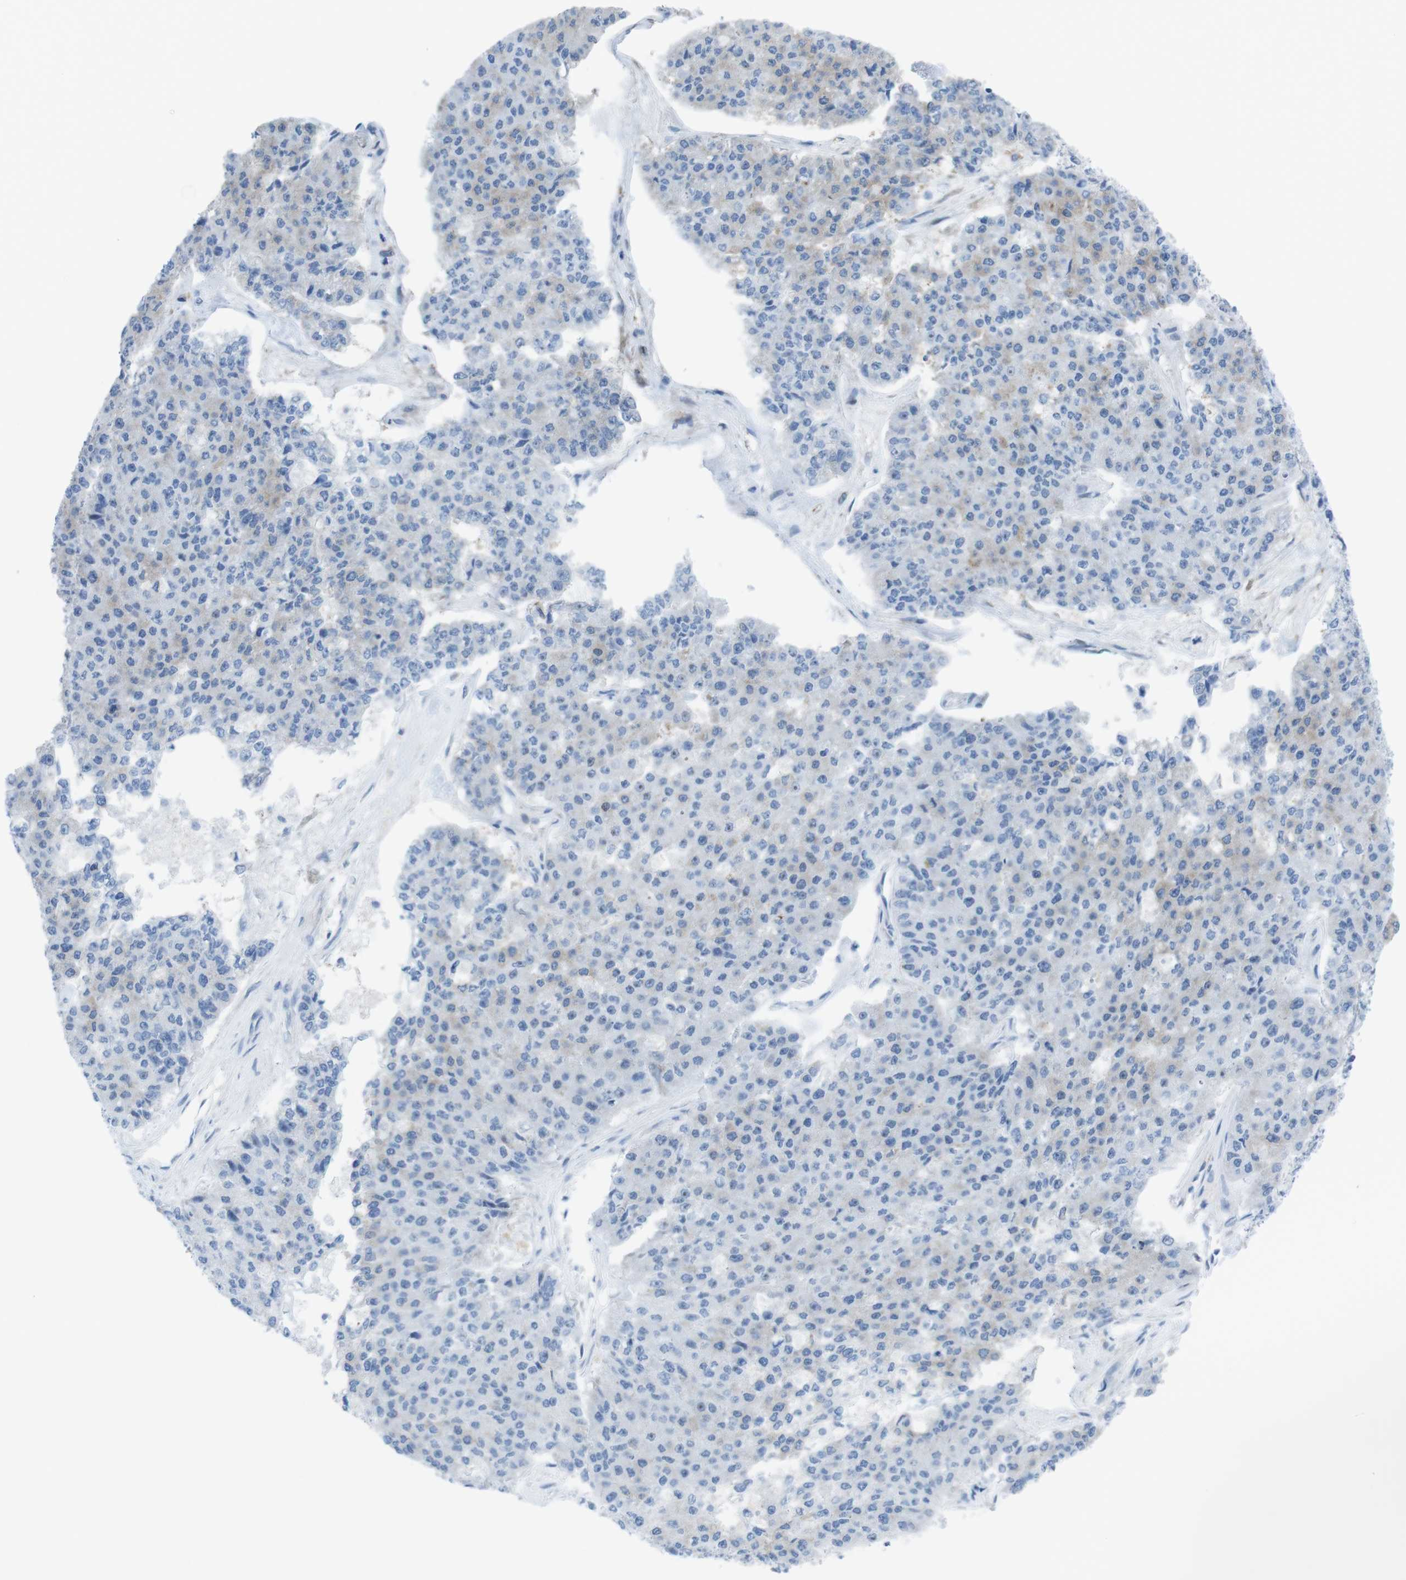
{"staining": {"intensity": "weak", "quantity": "<25%", "location": "cytoplasmic/membranous"}, "tissue": "pancreatic cancer", "cell_type": "Tumor cells", "image_type": "cancer", "snomed": [{"axis": "morphology", "description": "Adenocarcinoma, NOS"}, {"axis": "topography", "description": "Pancreas"}], "caption": "Human pancreatic cancer stained for a protein using IHC displays no staining in tumor cells.", "gene": "DIAPH2", "patient": {"sex": "male", "age": 50}}